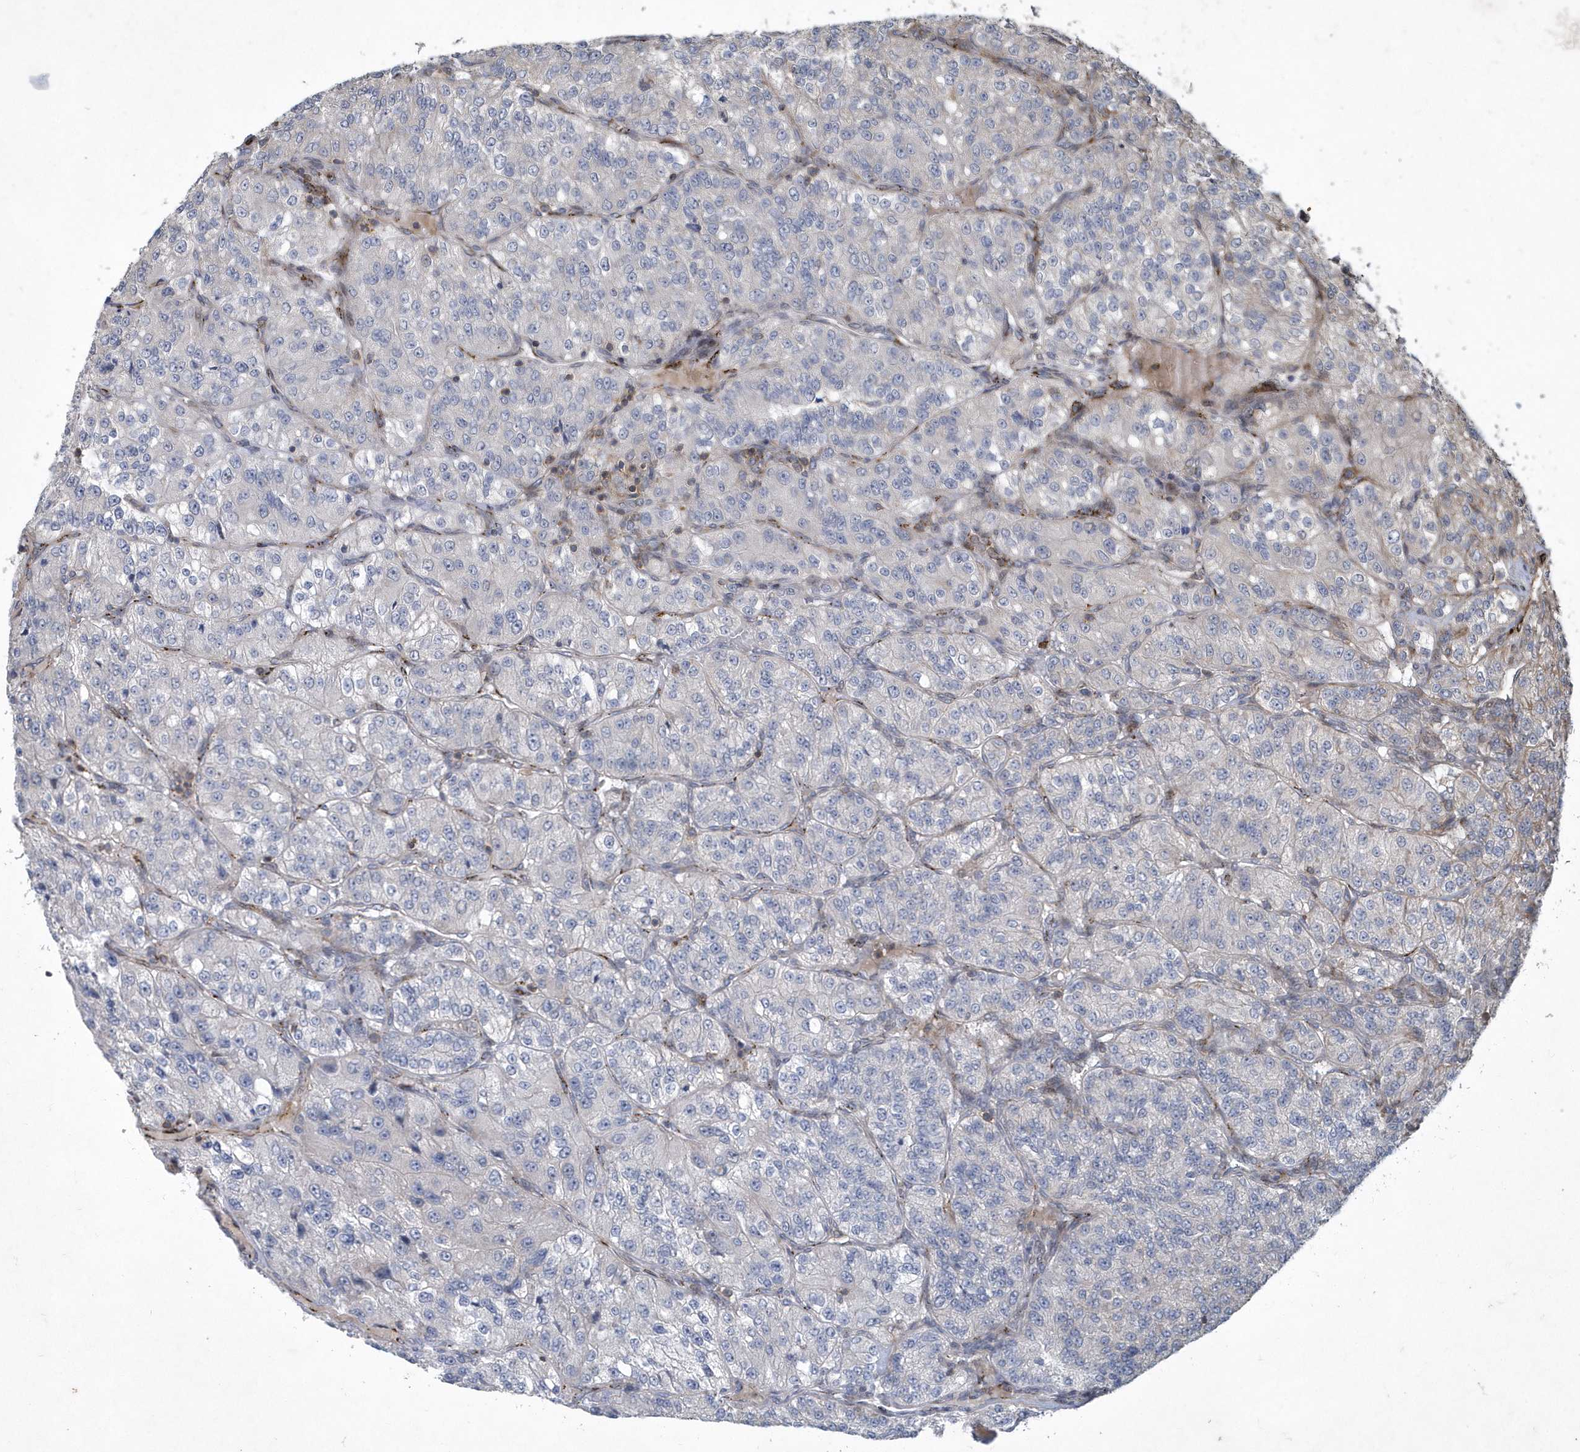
{"staining": {"intensity": "negative", "quantity": "none", "location": "none"}, "tissue": "renal cancer", "cell_type": "Tumor cells", "image_type": "cancer", "snomed": [{"axis": "morphology", "description": "Adenocarcinoma, NOS"}, {"axis": "topography", "description": "Kidney"}], "caption": "Protein analysis of renal adenocarcinoma reveals no significant positivity in tumor cells.", "gene": "N4BP2", "patient": {"sex": "female", "age": 63}}